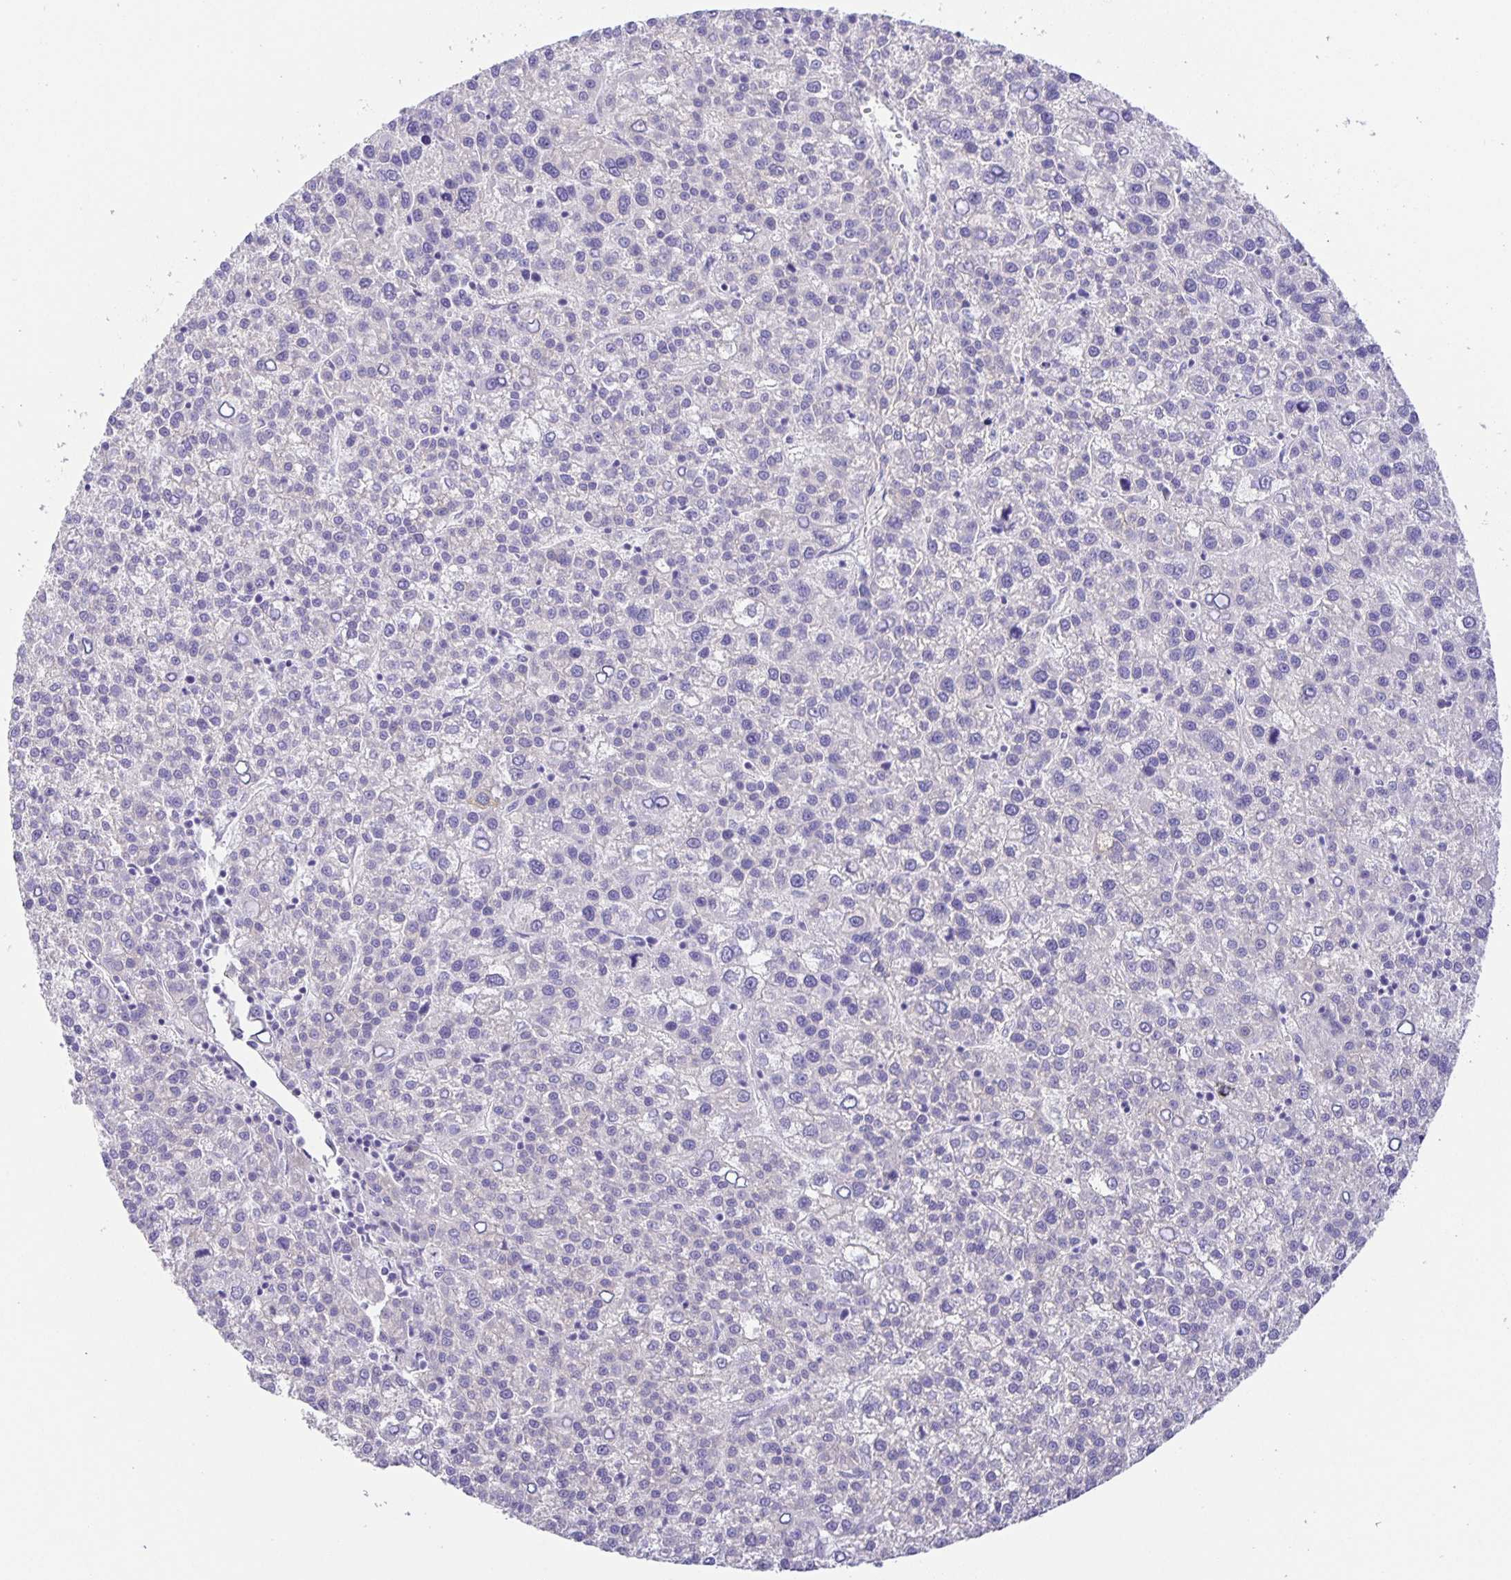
{"staining": {"intensity": "negative", "quantity": "none", "location": "none"}, "tissue": "liver cancer", "cell_type": "Tumor cells", "image_type": "cancer", "snomed": [{"axis": "morphology", "description": "Carcinoma, Hepatocellular, NOS"}, {"axis": "topography", "description": "Liver"}], "caption": "Tumor cells are negative for protein expression in human liver cancer.", "gene": "PRR36", "patient": {"sex": "female", "age": 58}}